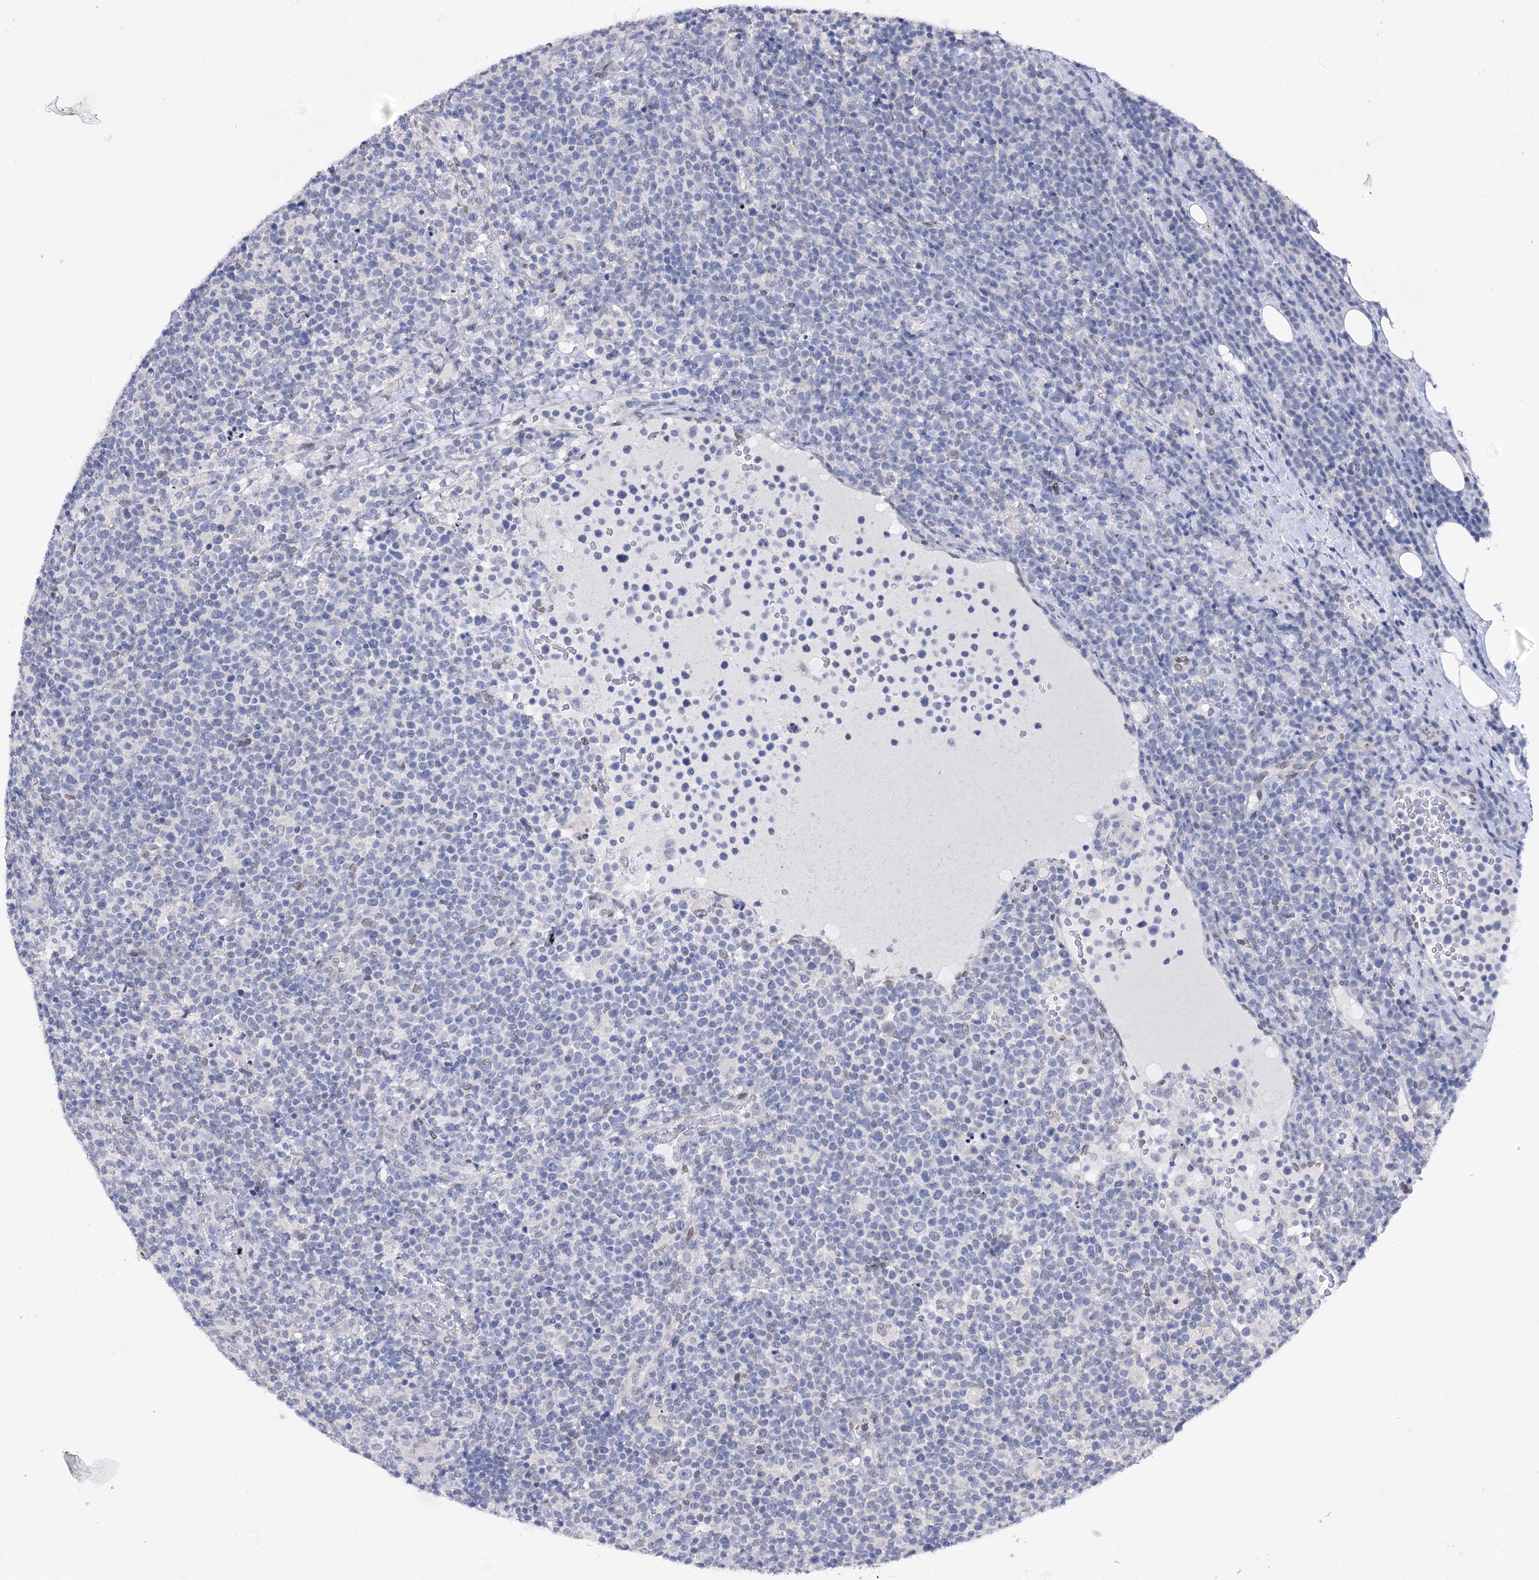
{"staining": {"intensity": "negative", "quantity": "none", "location": "none"}, "tissue": "lymphoma", "cell_type": "Tumor cells", "image_type": "cancer", "snomed": [{"axis": "morphology", "description": "Malignant lymphoma, non-Hodgkin's type, High grade"}, {"axis": "topography", "description": "Lymph node"}], "caption": "Tumor cells show no significant staining in high-grade malignant lymphoma, non-Hodgkin's type.", "gene": "TMEM201", "patient": {"sex": "male", "age": 61}}